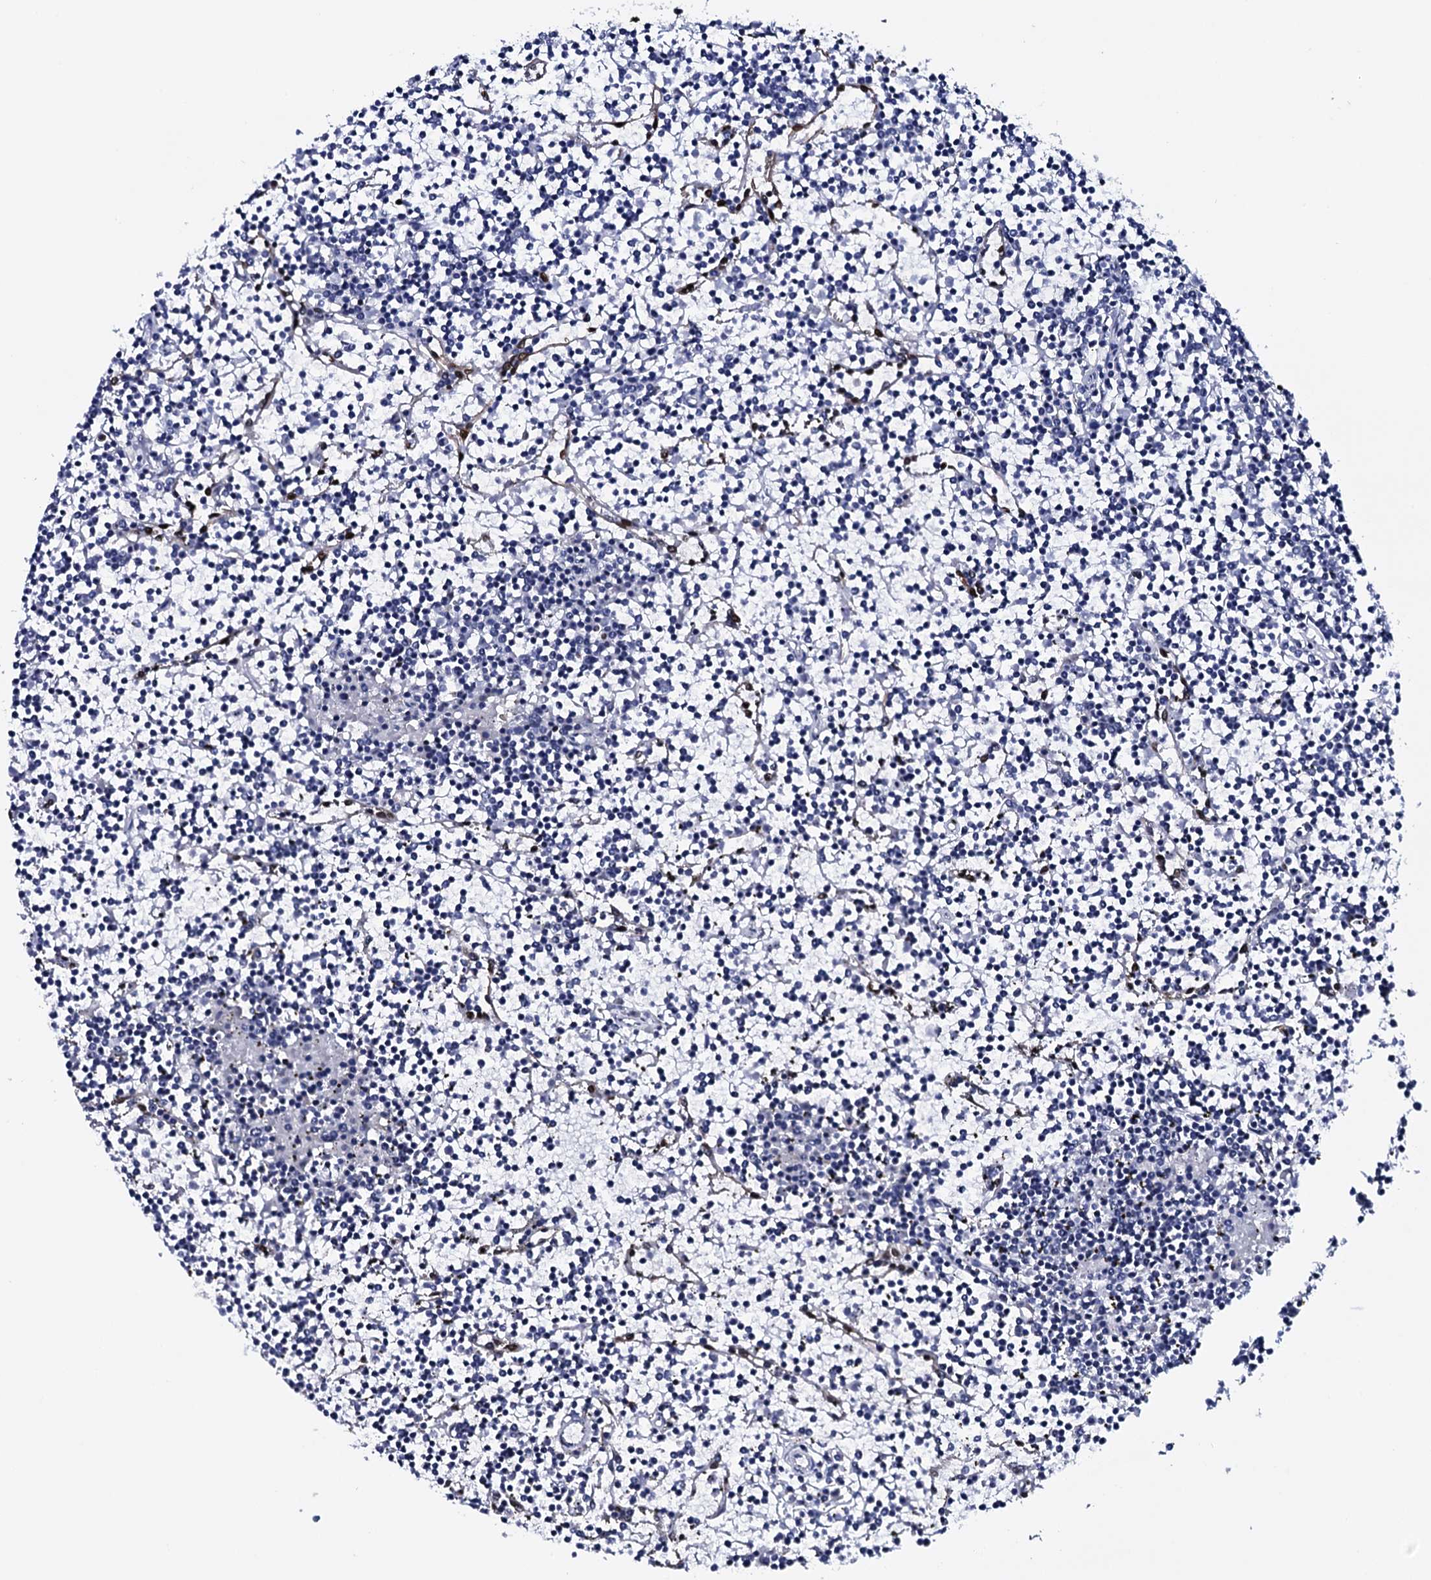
{"staining": {"intensity": "negative", "quantity": "none", "location": "none"}, "tissue": "lymphoma", "cell_type": "Tumor cells", "image_type": "cancer", "snomed": [{"axis": "morphology", "description": "Malignant lymphoma, non-Hodgkin's type, Low grade"}, {"axis": "topography", "description": "Spleen"}], "caption": "Immunohistochemistry histopathology image of malignant lymphoma, non-Hodgkin's type (low-grade) stained for a protein (brown), which demonstrates no staining in tumor cells.", "gene": "NPM2", "patient": {"sex": "female", "age": 19}}